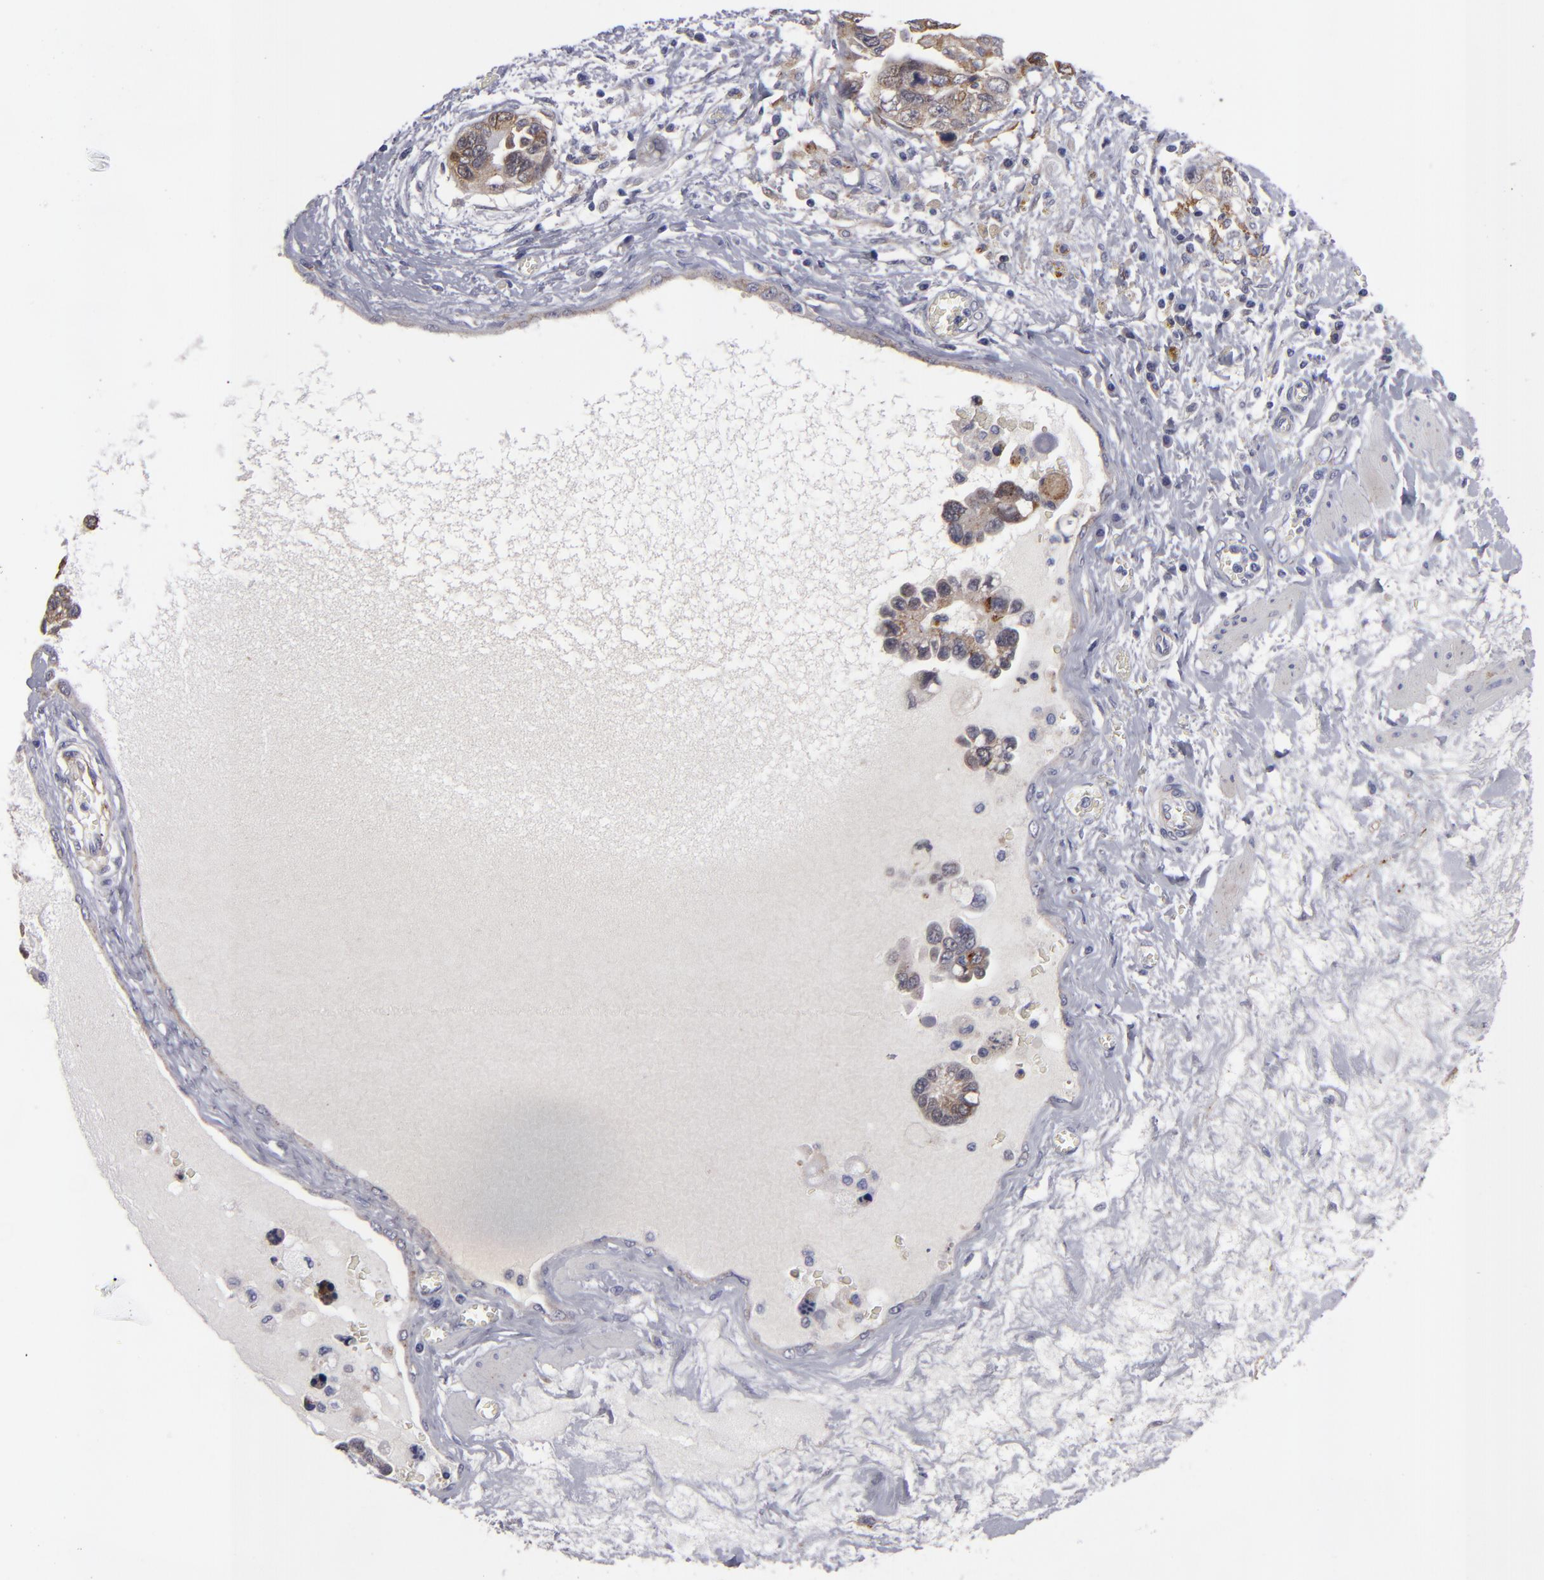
{"staining": {"intensity": "weak", "quantity": "<25%", "location": "cytoplasmic/membranous"}, "tissue": "ovarian cancer", "cell_type": "Tumor cells", "image_type": "cancer", "snomed": [{"axis": "morphology", "description": "Cystadenocarcinoma, serous, NOS"}, {"axis": "topography", "description": "Ovary"}], "caption": "This is an immunohistochemistry photomicrograph of human ovarian cancer (serous cystadenocarcinoma). There is no expression in tumor cells.", "gene": "ALCAM", "patient": {"sex": "female", "age": 63}}